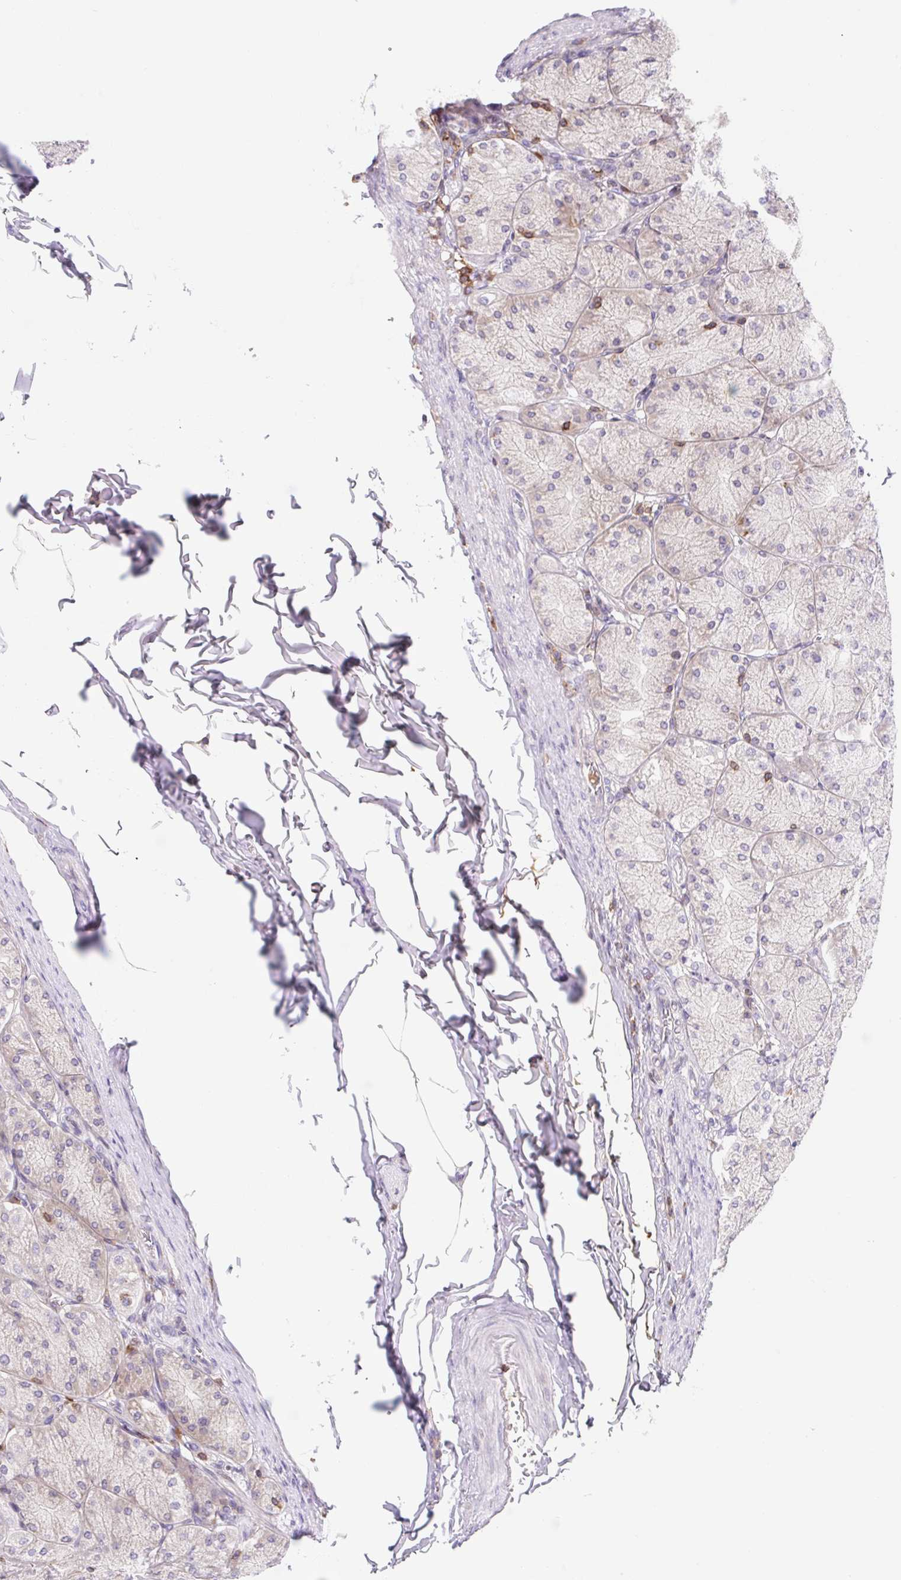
{"staining": {"intensity": "moderate", "quantity": "<25%", "location": "cytoplasmic/membranous"}, "tissue": "stomach", "cell_type": "Glandular cells", "image_type": "normal", "snomed": [{"axis": "morphology", "description": "Normal tissue, NOS"}, {"axis": "topography", "description": "Stomach, upper"}], "caption": "Brown immunohistochemical staining in benign stomach demonstrates moderate cytoplasmic/membranous staining in about <25% of glandular cells. The staining was performed using DAB (3,3'-diaminobenzidine), with brown indicating positive protein expression. Nuclei are stained blue with hematoxylin.", "gene": "TPRG1", "patient": {"sex": "female", "age": 56}}